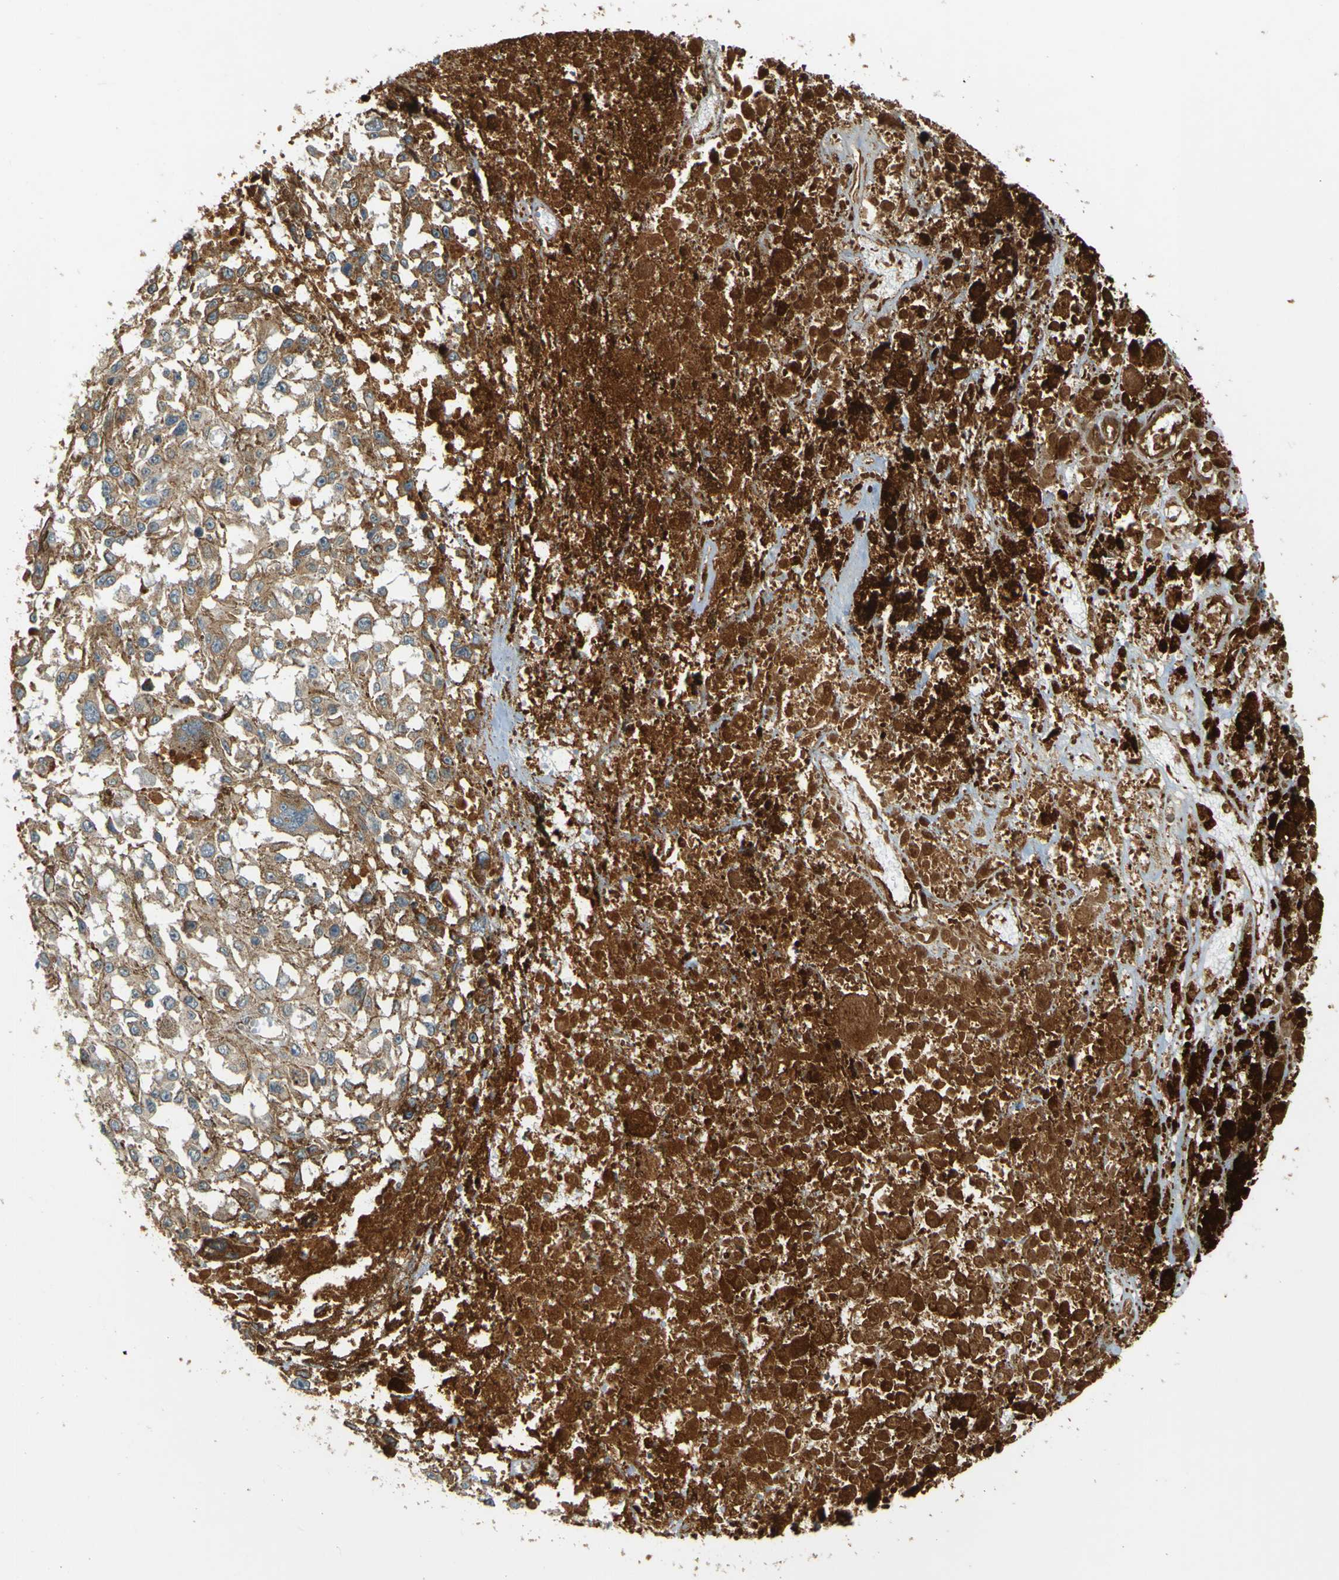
{"staining": {"intensity": "weak", "quantity": ">75%", "location": "cytoplasmic/membranous"}, "tissue": "melanoma", "cell_type": "Tumor cells", "image_type": "cancer", "snomed": [{"axis": "morphology", "description": "Malignant melanoma, Metastatic site"}, {"axis": "topography", "description": "Lymph node"}], "caption": "Immunohistochemistry of human melanoma demonstrates low levels of weak cytoplasmic/membranous positivity in approximately >75% of tumor cells. The staining was performed using DAB (3,3'-diaminobenzidine) to visualize the protein expression in brown, while the nuclei were stained in blue with hematoxylin (Magnification: 20x).", "gene": "LPCAT1", "patient": {"sex": "male", "age": 59}}